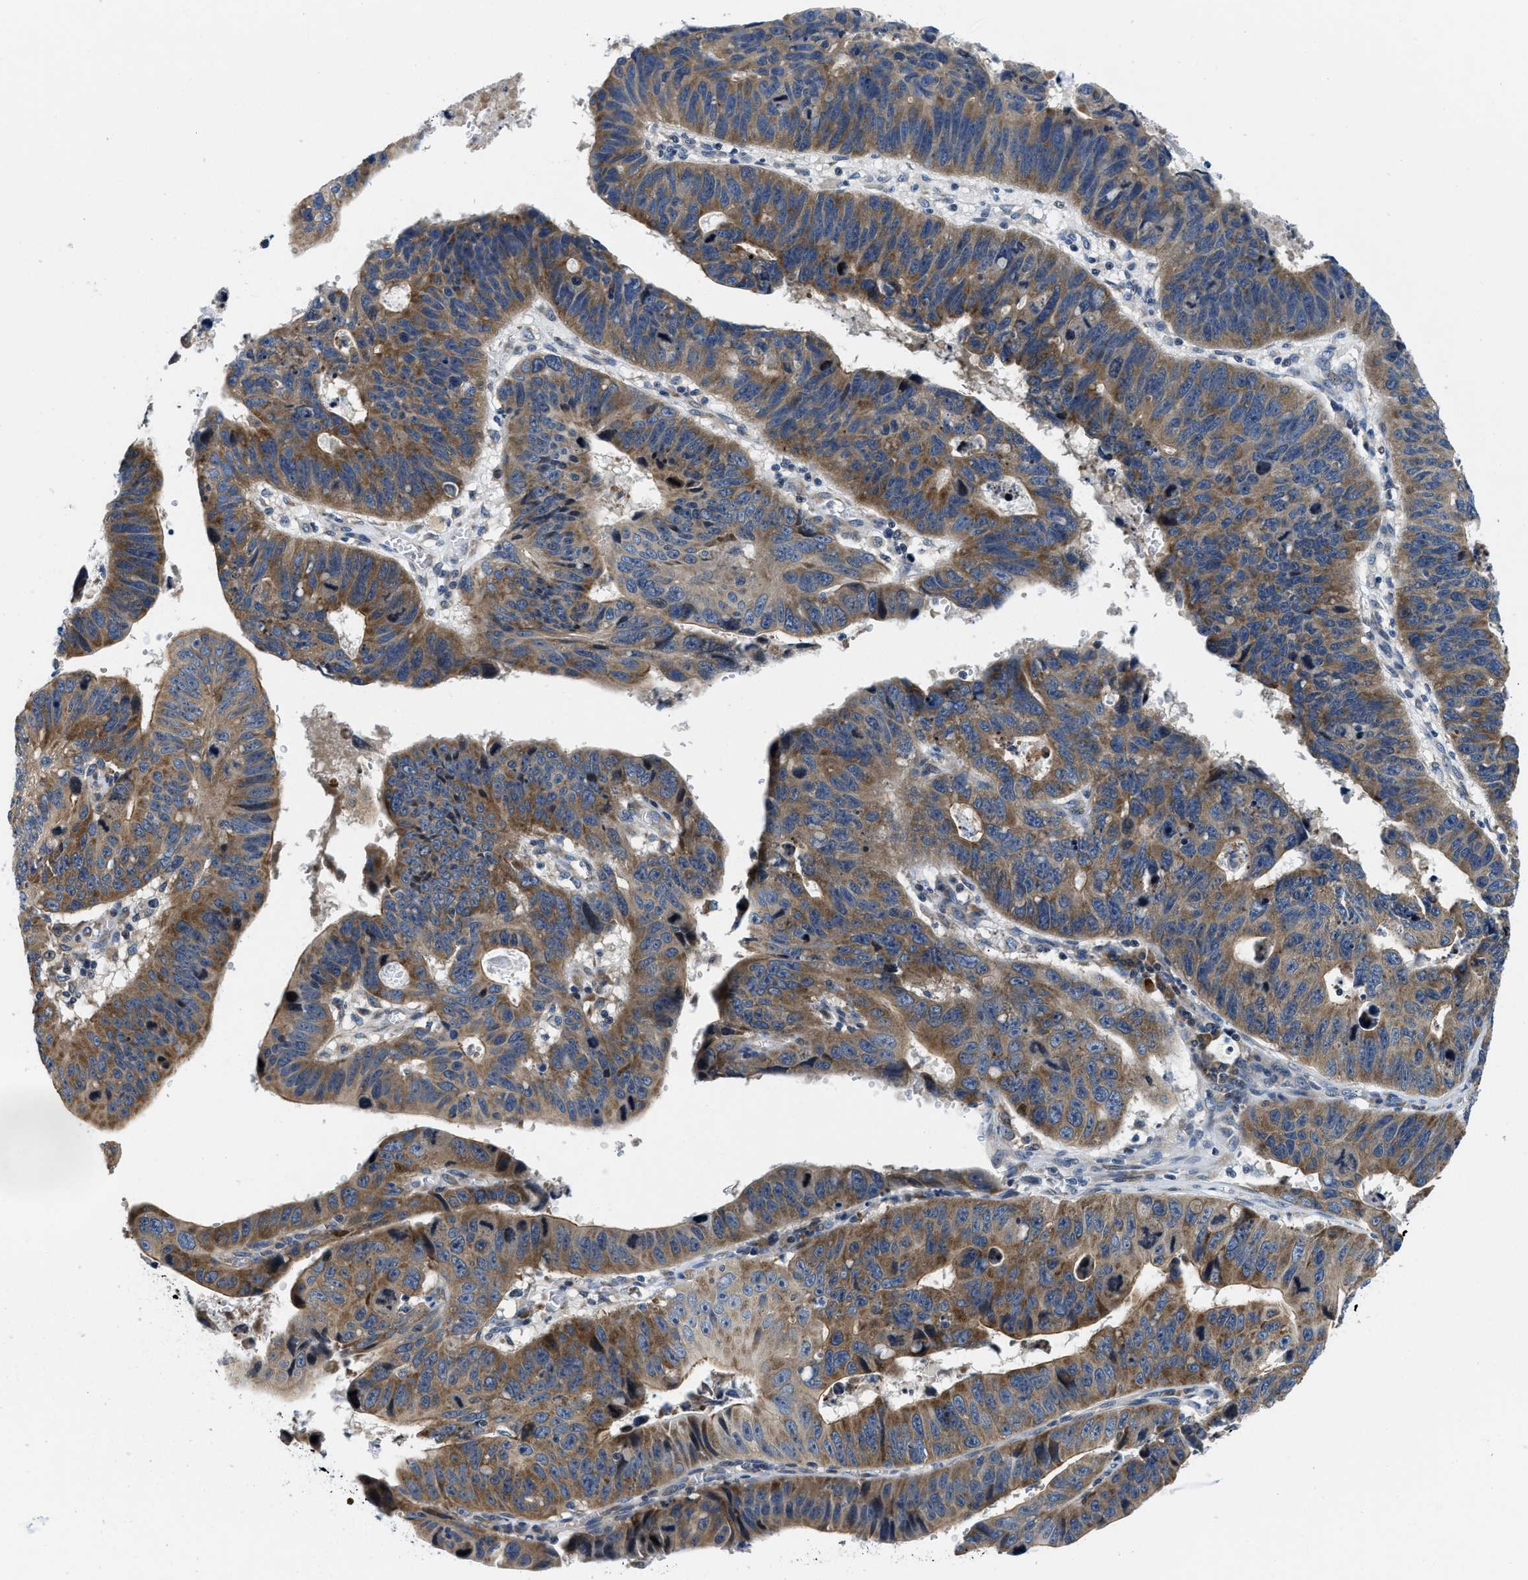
{"staining": {"intensity": "moderate", "quantity": ">75%", "location": "cytoplasmic/membranous"}, "tissue": "stomach cancer", "cell_type": "Tumor cells", "image_type": "cancer", "snomed": [{"axis": "morphology", "description": "Adenocarcinoma, NOS"}, {"axis": "topography", "description": "Stomach"}], "caption": "There is medium levels of moderate cytoplasmic/membranous positivity in tumor cells of stomach cancer (adenocarcinoma), as demonstrated by immunohistochemical staining (brown color).", "gene": "IKBKE", "patient": {"sex": "male", "age": 59}}